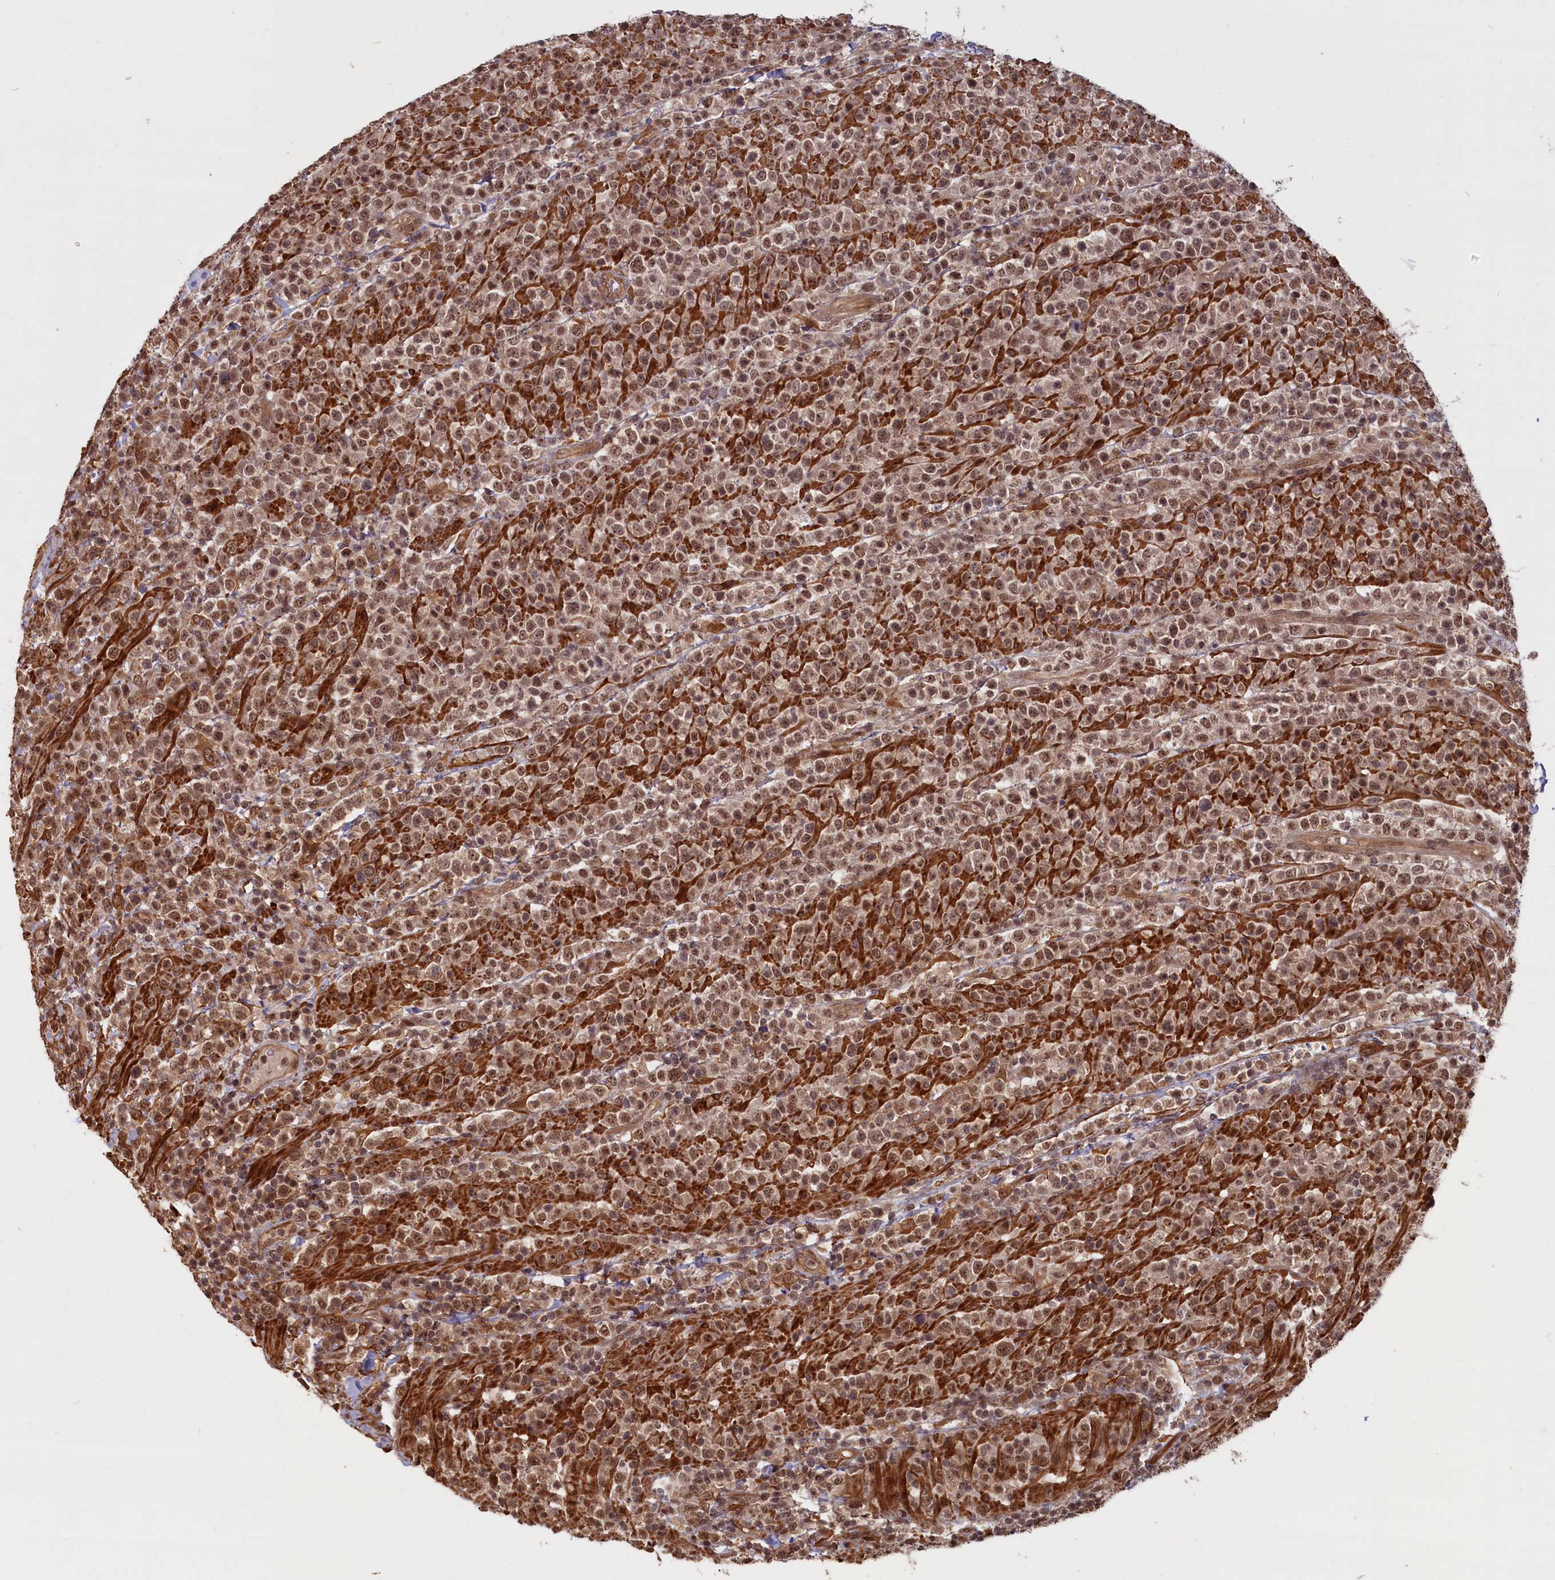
{"staining": {"intensity": "moderate", "quantity": ">75%", "location": "cytoplasmic/membranous,nuclear"}, "tissue": "lymphoma", "cell_type": "Tumor cells", "image_type": "cancer", "snomed": [{"axis": "morphology", "description": "Malignant lymphoma, non-Hodgkin's type, High grade"}, {"axis": "topography", "description": "Colon"}], "caption": "Brown immunohistochemical staining in lymphoma exhibits moderate cytoplasmic/membranous and nuclear positivity in about >75% of tumor cells. (IHC, brightfield microscopy, high magnification).", "gene": "HIF3A", "patient": {"sex": "female", "age": 53}}